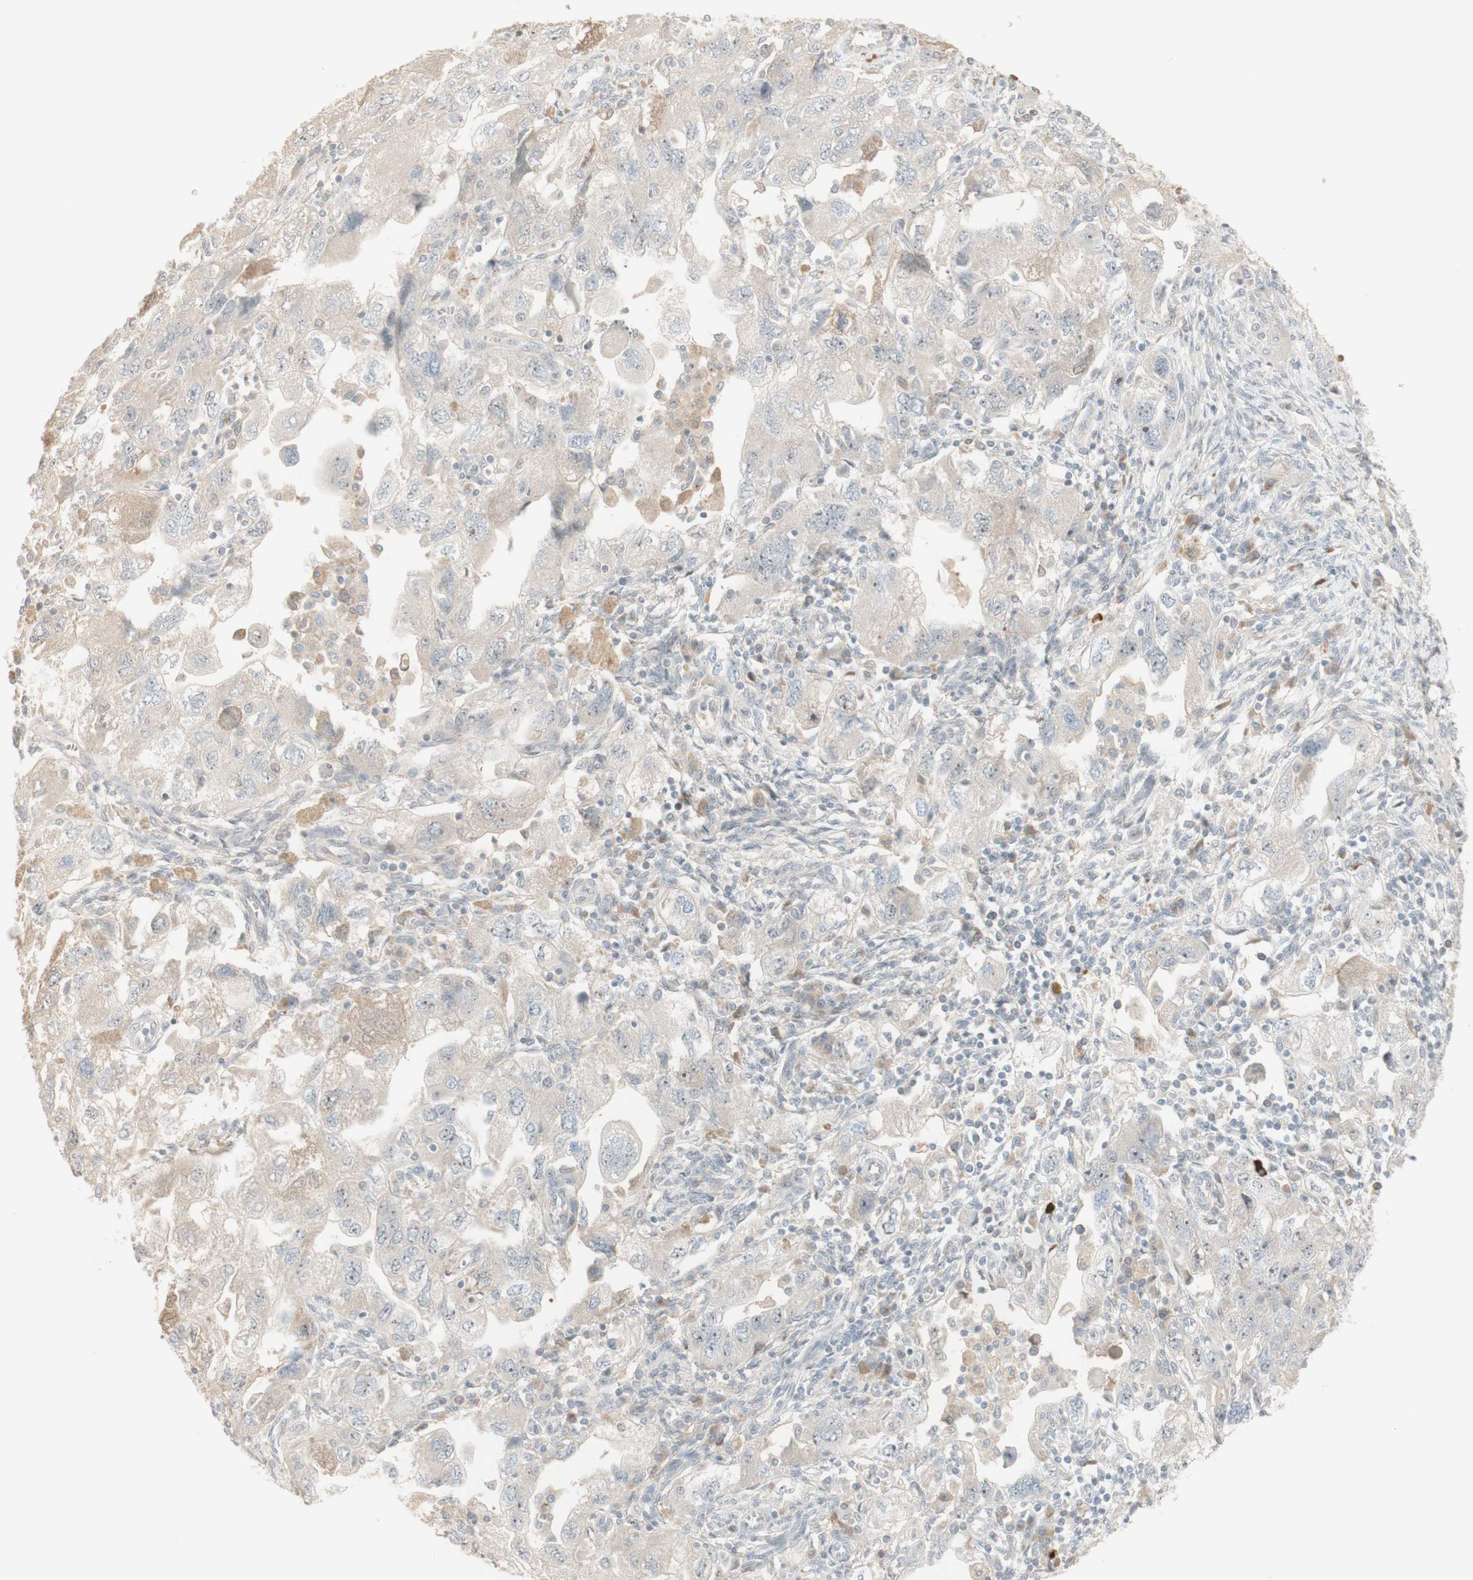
{"staining": {"intensity": "negative", "quantity": "none", "location": "none"}, "tissue": "ovarian cancer", "cell_type": "Tumor cells", "image_type": "cancer", "snomed": [{"axis": "morphology", "description": "Carcinoma, NOS"}, {"axis": "morphology", "description": "Cystadenocarcinoma, serous, NOS"}, {"axis": "topography", "description": "Ovary"}], "caption": "Protein analysis of ovarian serous cystadenocarcinoma reveals no significant expression in tumor cells. (DAB (3,3'-diaminobenzidine) IHC with hematoxylin counter stain).", "gene": "PLCD4", "patient": {"sex": "female", "age": 69}}